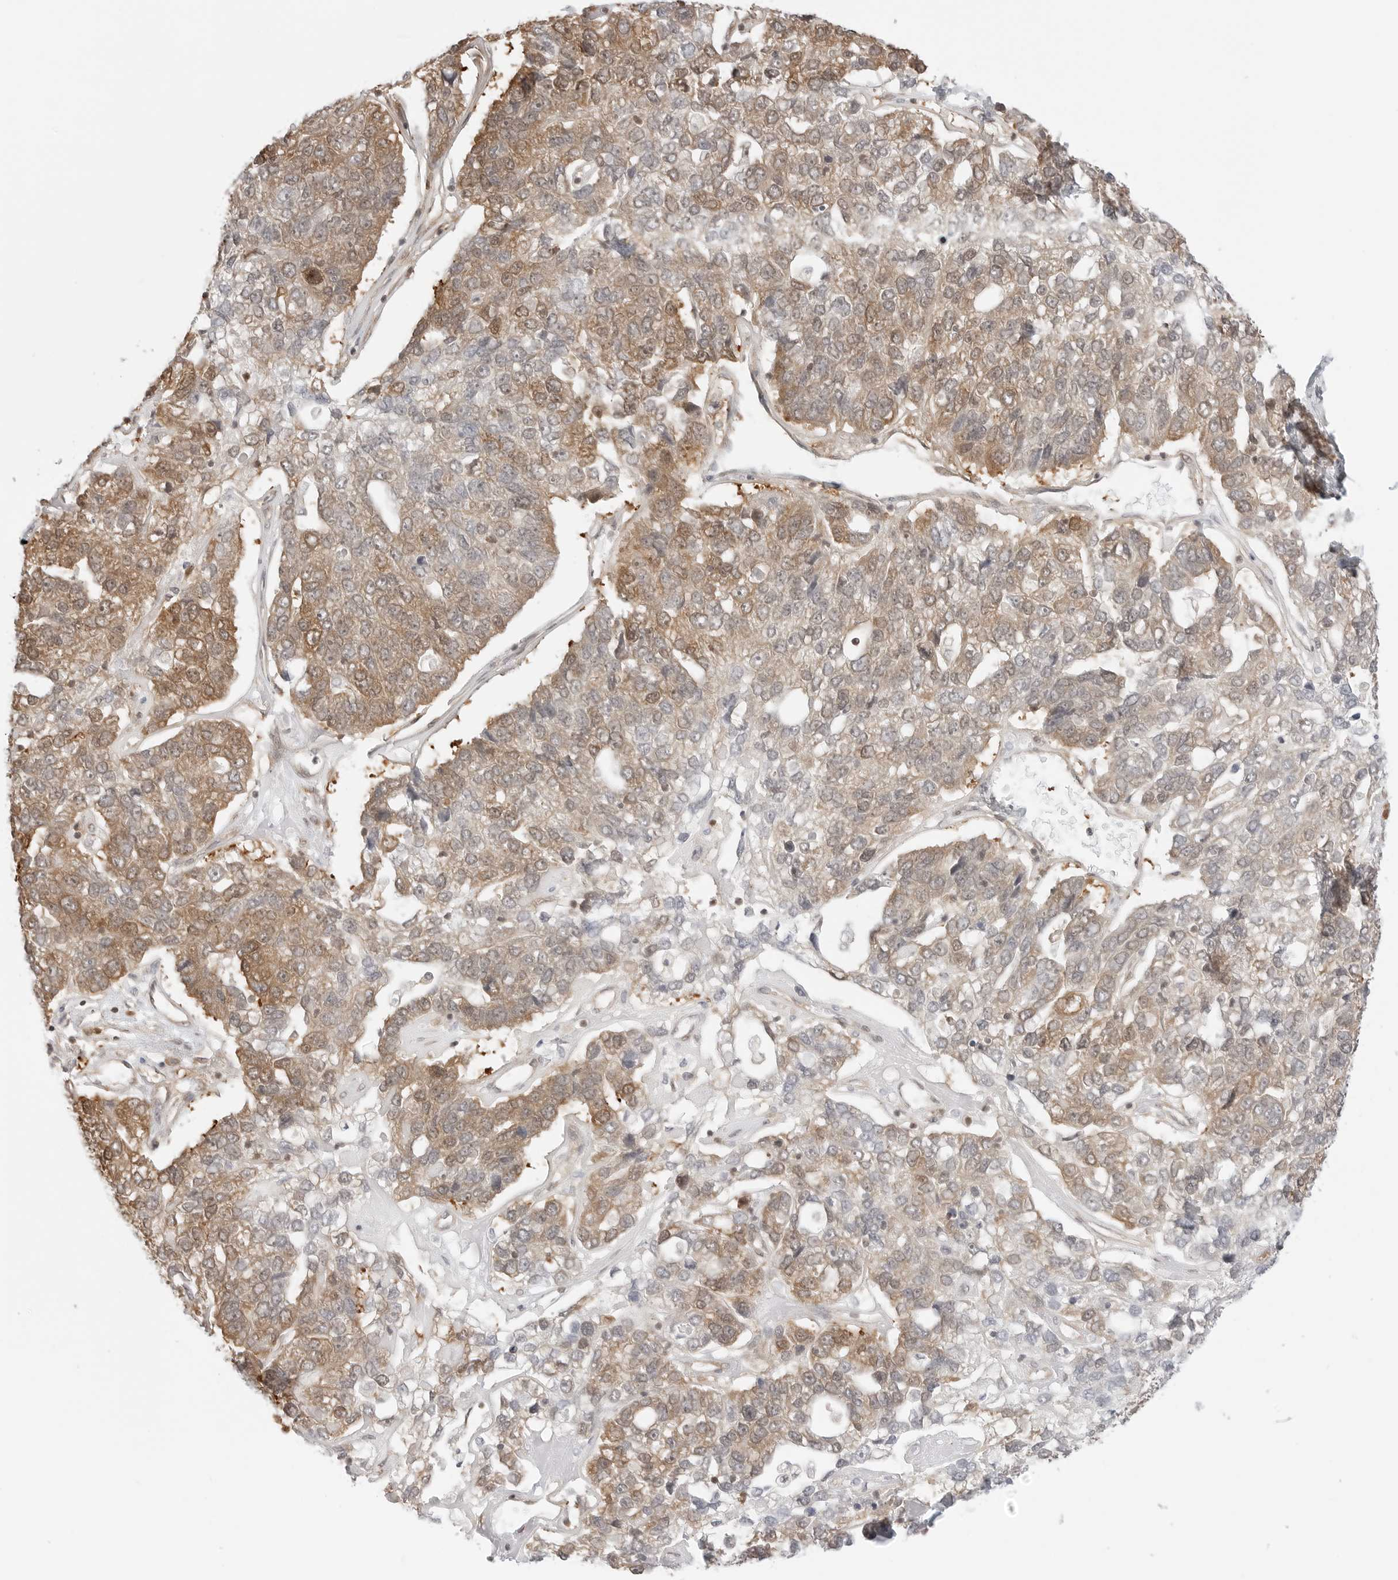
{"staining": {"intensity": "moderate", "quantity": "<25%", "location": "cytoplasmic/membranous"}, "tissue": "pancreatic cancer", "cell_type": "Tumor cells", "image_type": "cancer", "snomed": [{"axis": "morphology", "description": "Adenocarcinoma, NOS"}, {"axis": "topography", "description": "Pancreas"}], "caption": "A brown stain shows moderate cytoplasmic/membranous positivity of a protein in pancreatic cancer (adenocarcinoma) tumor cells.", "gene": "NUDC", "patient": {"sex": "female", "age": 61}}